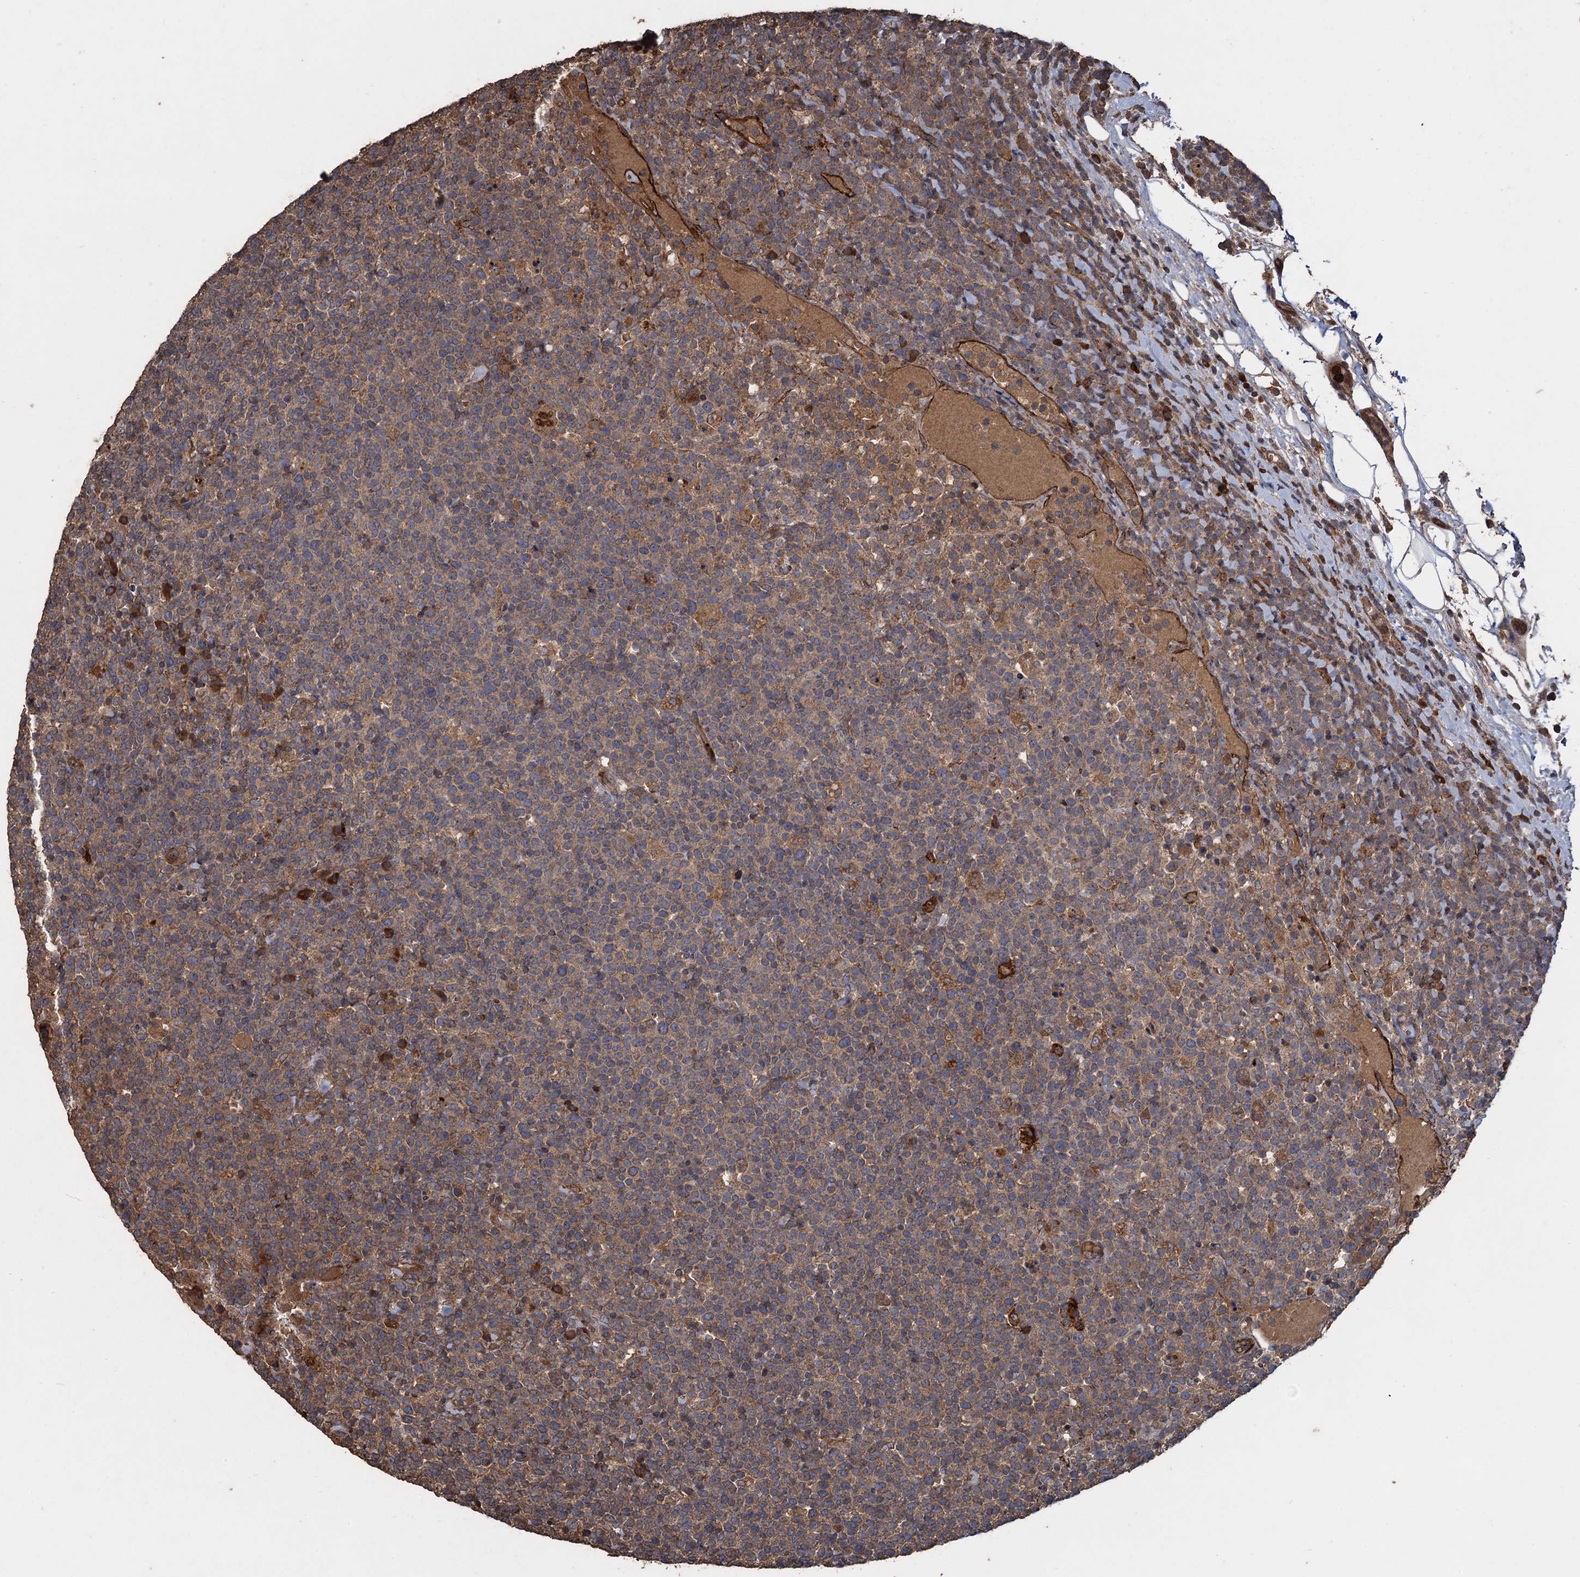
{"staining": {"intensity": "weak", "quantity": "25%-75%", "location": "cytoplasmic/membranous"}, "tissue": "lymphoma", "cell_type": "Tumor cells", "image_type": "cancer", "snomed": [{"axis": "morphology", "description": "Malignant lymphoma, non-Hodgkin's type, High grade"}, {"axis": "topography", "description": "Lymph node"}], "caption": "Lymphoma stained for a protein shows weak cytoplasmic/membranous positivity in tumor cells. (Stains: DAB in brown, nuclei in blue, Microscopy: brightfield microscopy at high magnification).", "gene": "TXNDC11", "patient": {"sex": "male", "age": 61}}